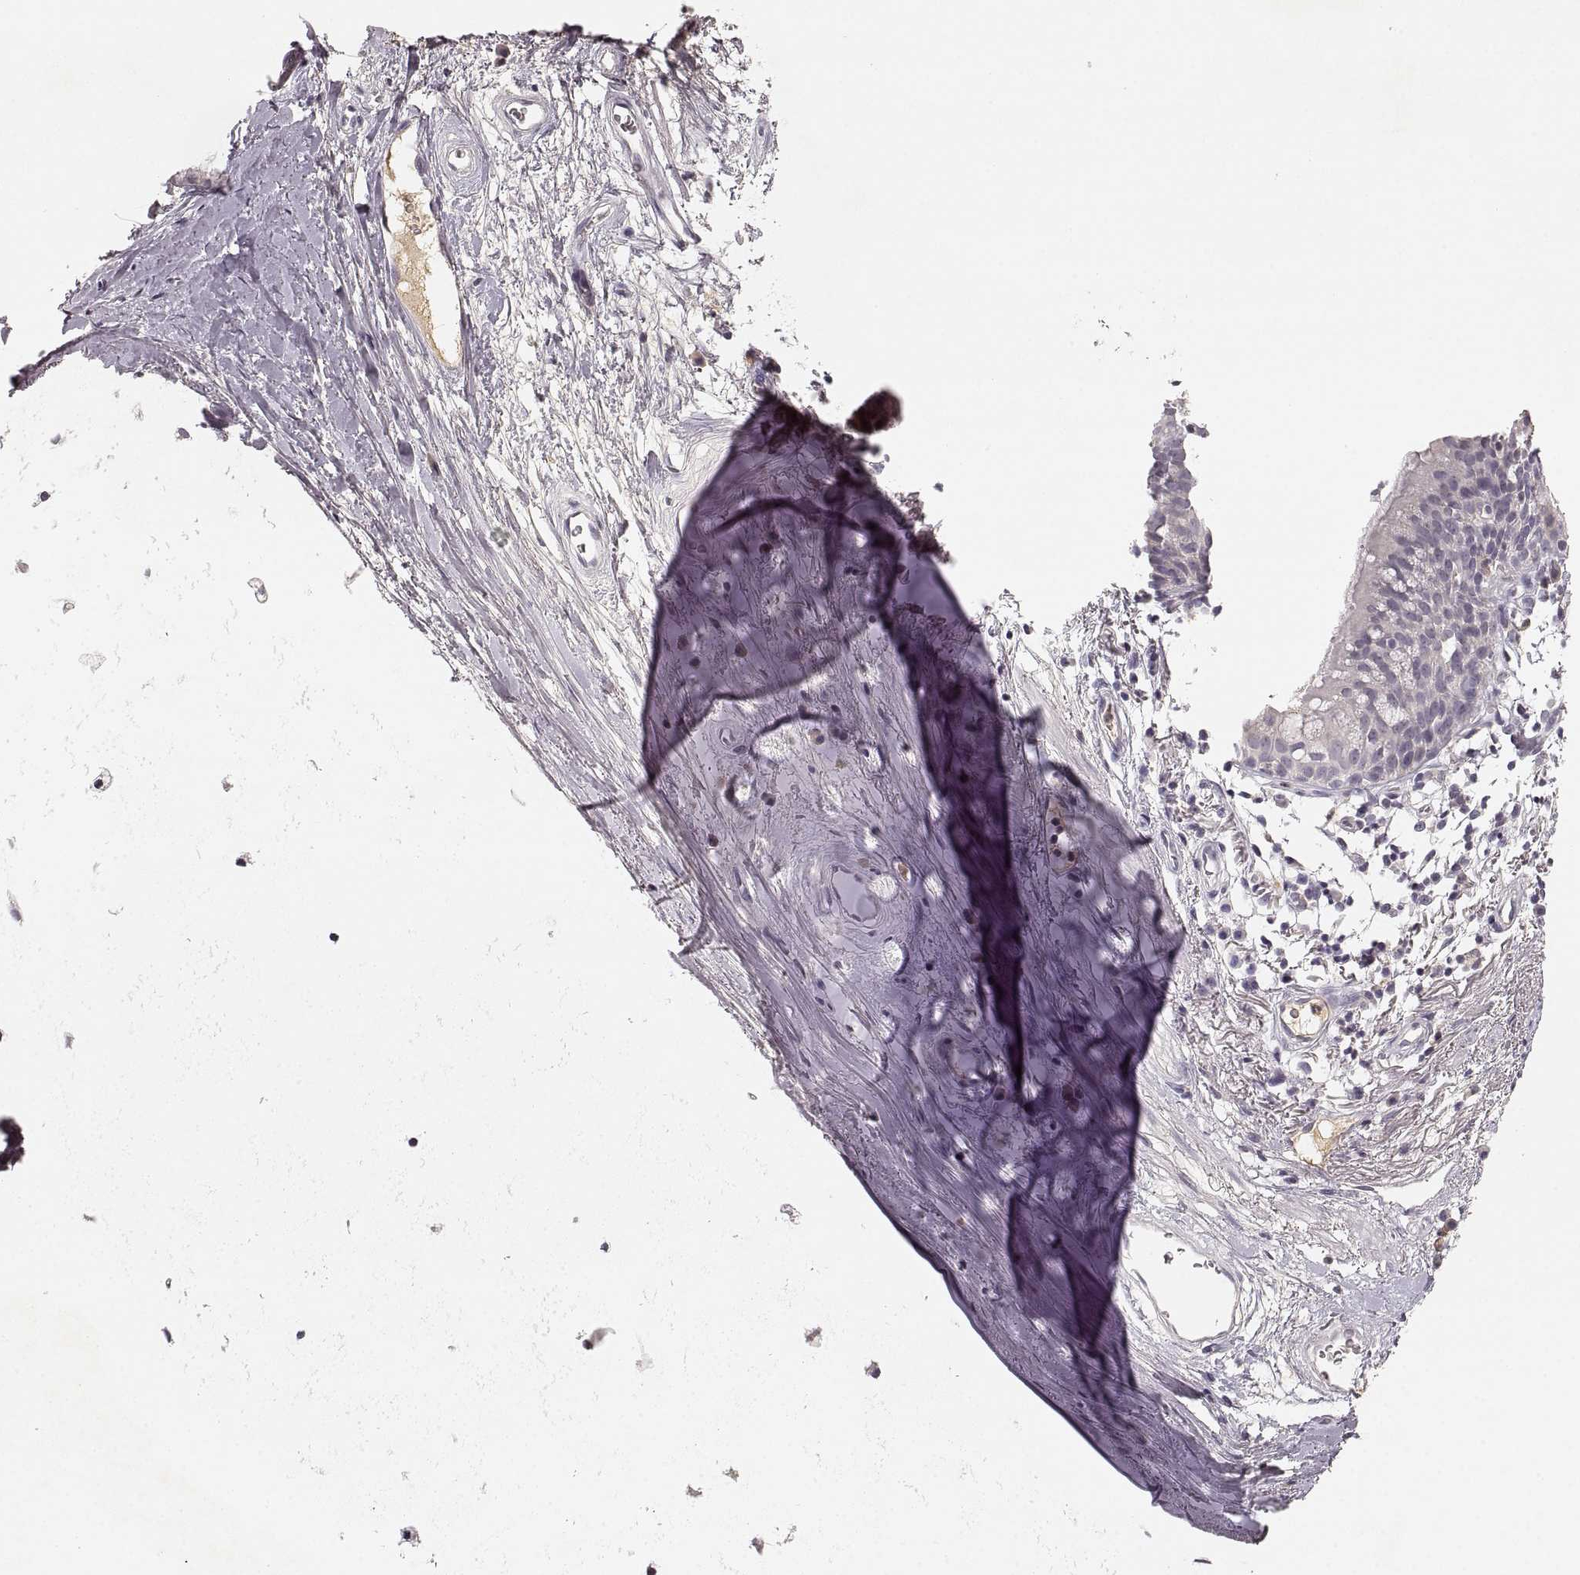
{"staining": {"intensity": "negative", "quantity": "none", "location": "none"}, "tissue": "bronchus", "cell_type": "Respiratory epithelial cells", "image_type": "normal", "snomed": [{"axis": "morphology", "description": "Normal tissue, NOS"}, {"axis": "topography", "description": "Cartilage tissue"}, {"axis": "topography", "description": "Bronchus"}], "caption": "This photomicrograph is of benign bronchus stained with immunohistochemistry to label a protein in brown with the nuclei are counter-stained blue. There is no expression in respiratory epithelial cells.", "gene": "RUNDC3A", "patient": {"sex": "male", "age": 58}}